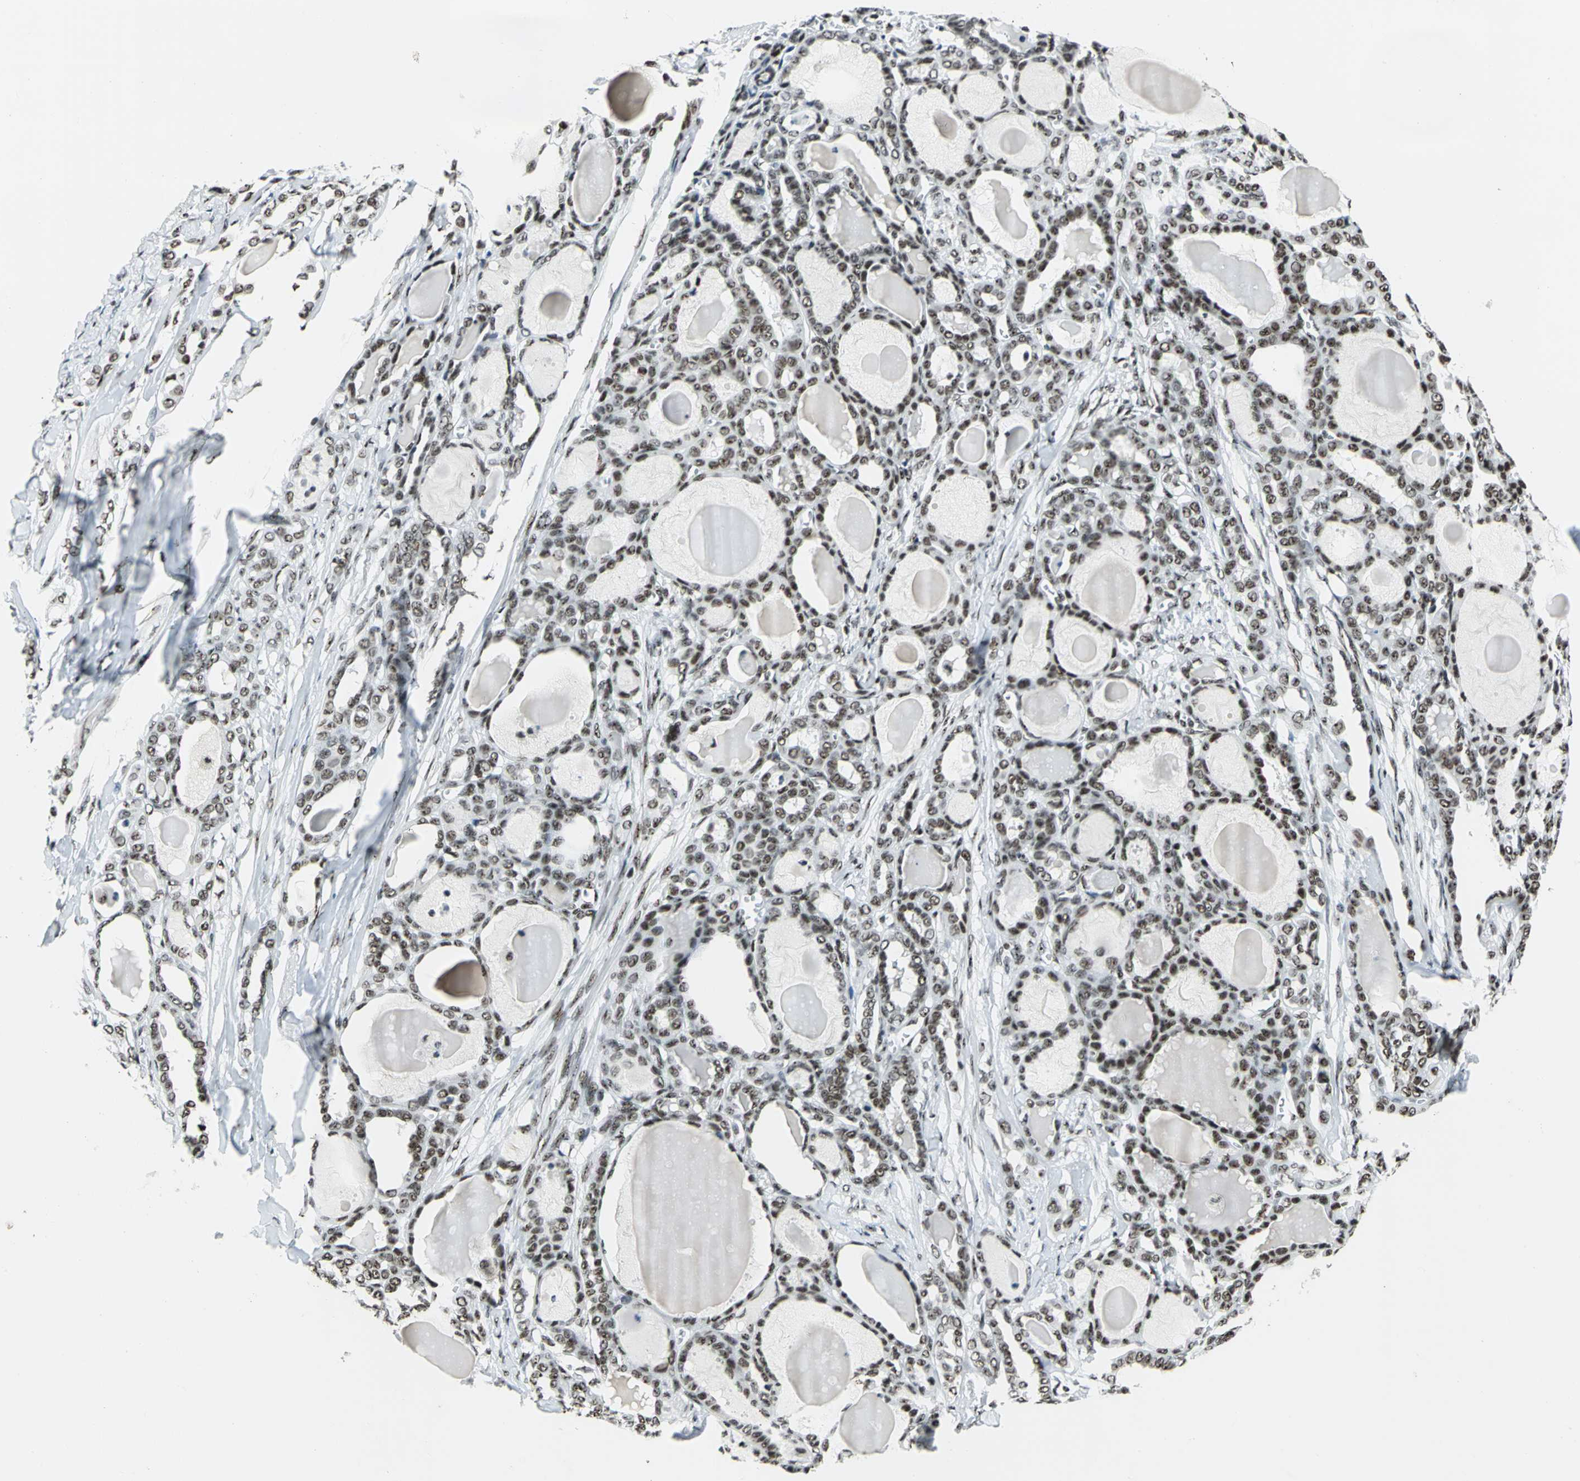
{"staining": {"intensity": "moderate", "quantity": ">75%", "location": "nuclear"}, "tissue": "thyroid cancer", "cell_type": "Tumor cells", "image_type": "cancer", "snomed": [{"axis": "morphology", "description": "Carcinoma, NOS"}, {"axis": "topography", "description": "Thyroid gland"}], "caption": "Immunohistochemistry (IHC) micrograph of neoplastic tissue: thyroid carcinoma stained using immunohistochemistry shows medium levels of moderate protein expression localized specifically in the nuclear of tumor cells, appearing as a nuclear brown color.", "gene": "UBTF", "patient": {"sex": "female", "age": 91}}